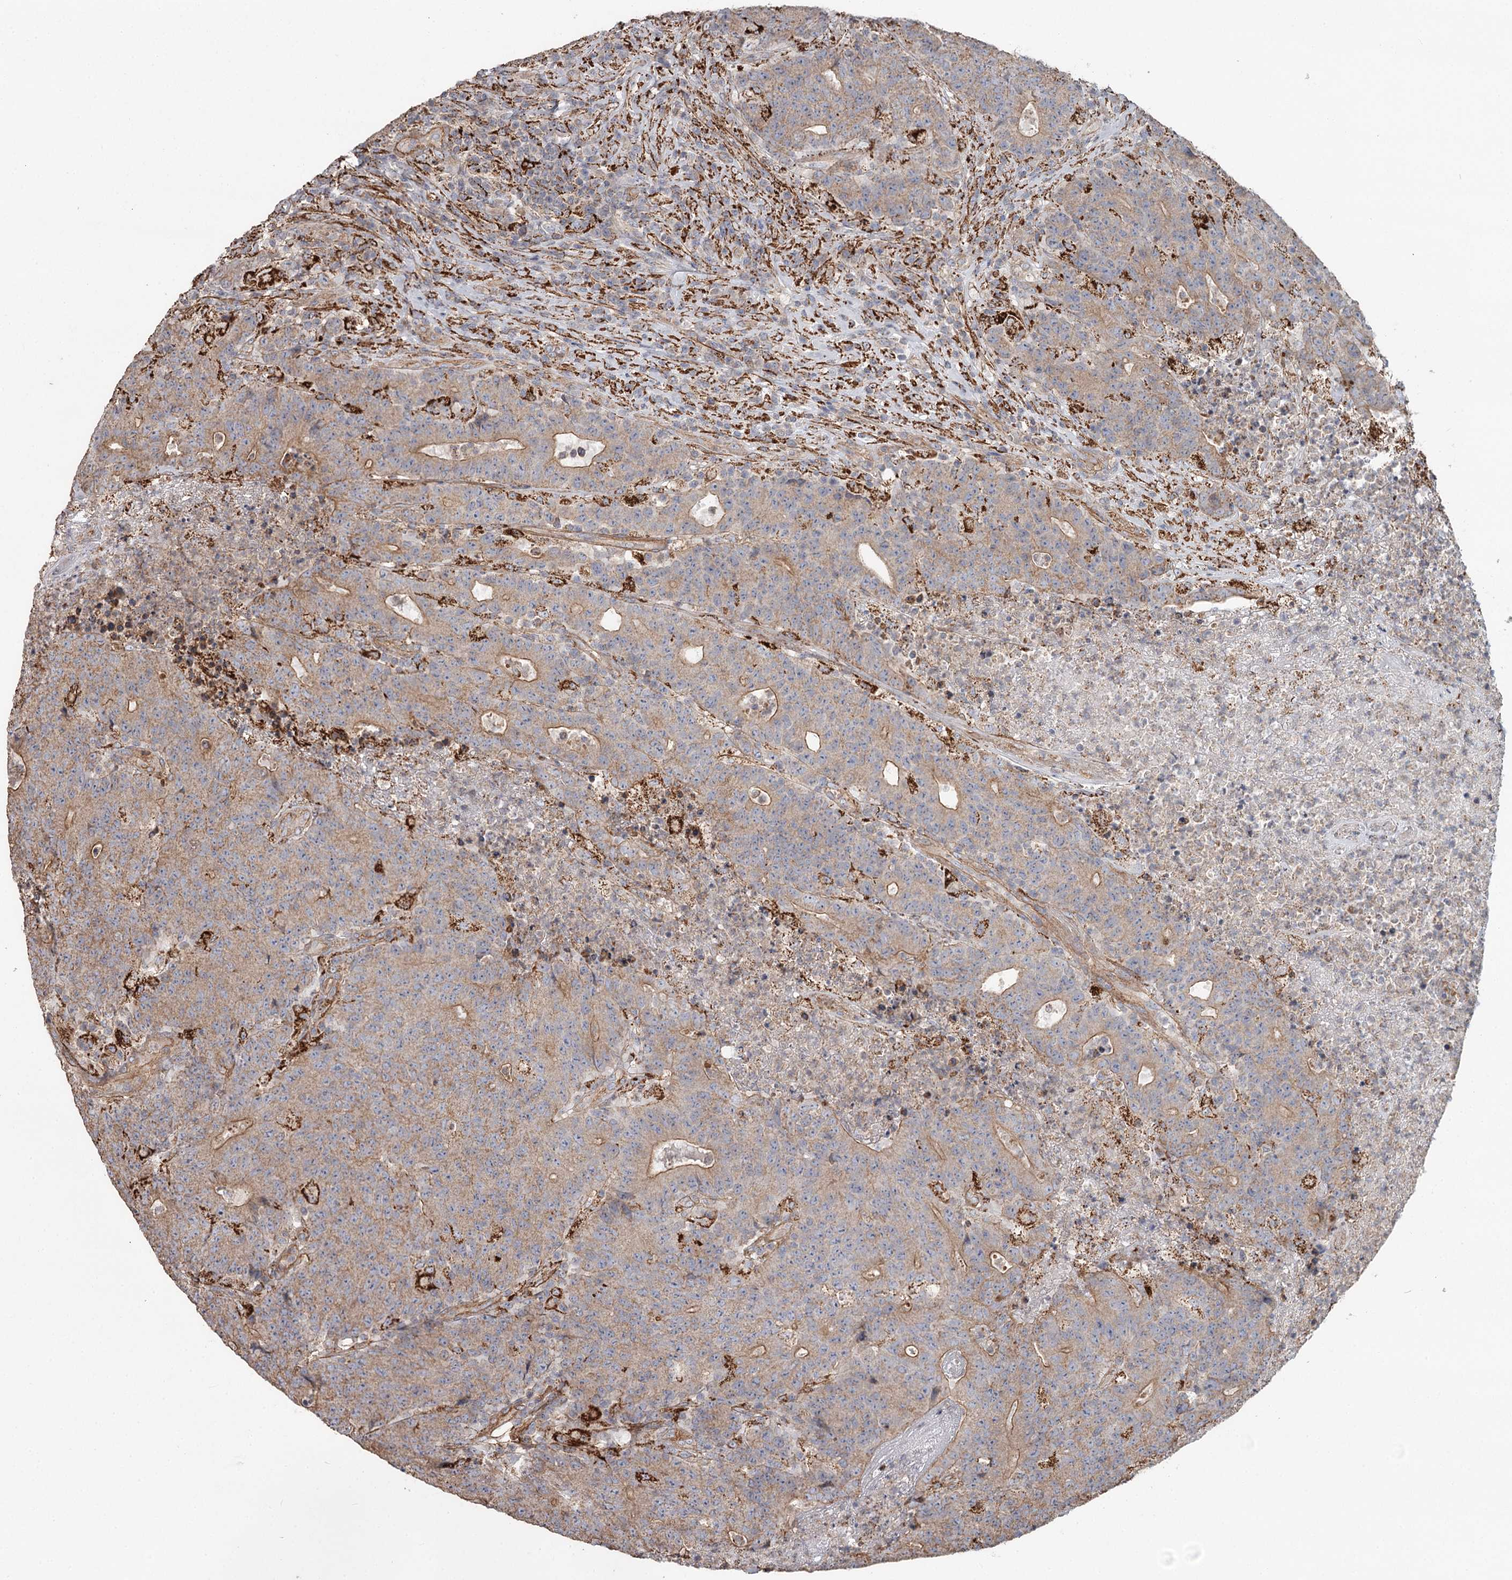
{"staining": {"intensity": "weak", "quantity": ">75%", "location": "cytoplasmic/membranous"}, "tissue": "colorectal cancer", "cell_type": "Tumor cells", "image_type": "cancer", "snomed": [{"axis": "morphology", "description": "Adenocarcinoma, NOS"}, {"axis": "topography", "description": "Colon"}], "caption": "Immunohistochemistry (IHC) (DAB (3,3'-diaminobenzidine)) staining of human colorectal cancer (adenocarcinoma) displays weak cytoplasmic/membranous protein positivity in about >75% of tumor cells.", "gene": "DHRS9", "patient": {"sex": "female", "age": 75}}